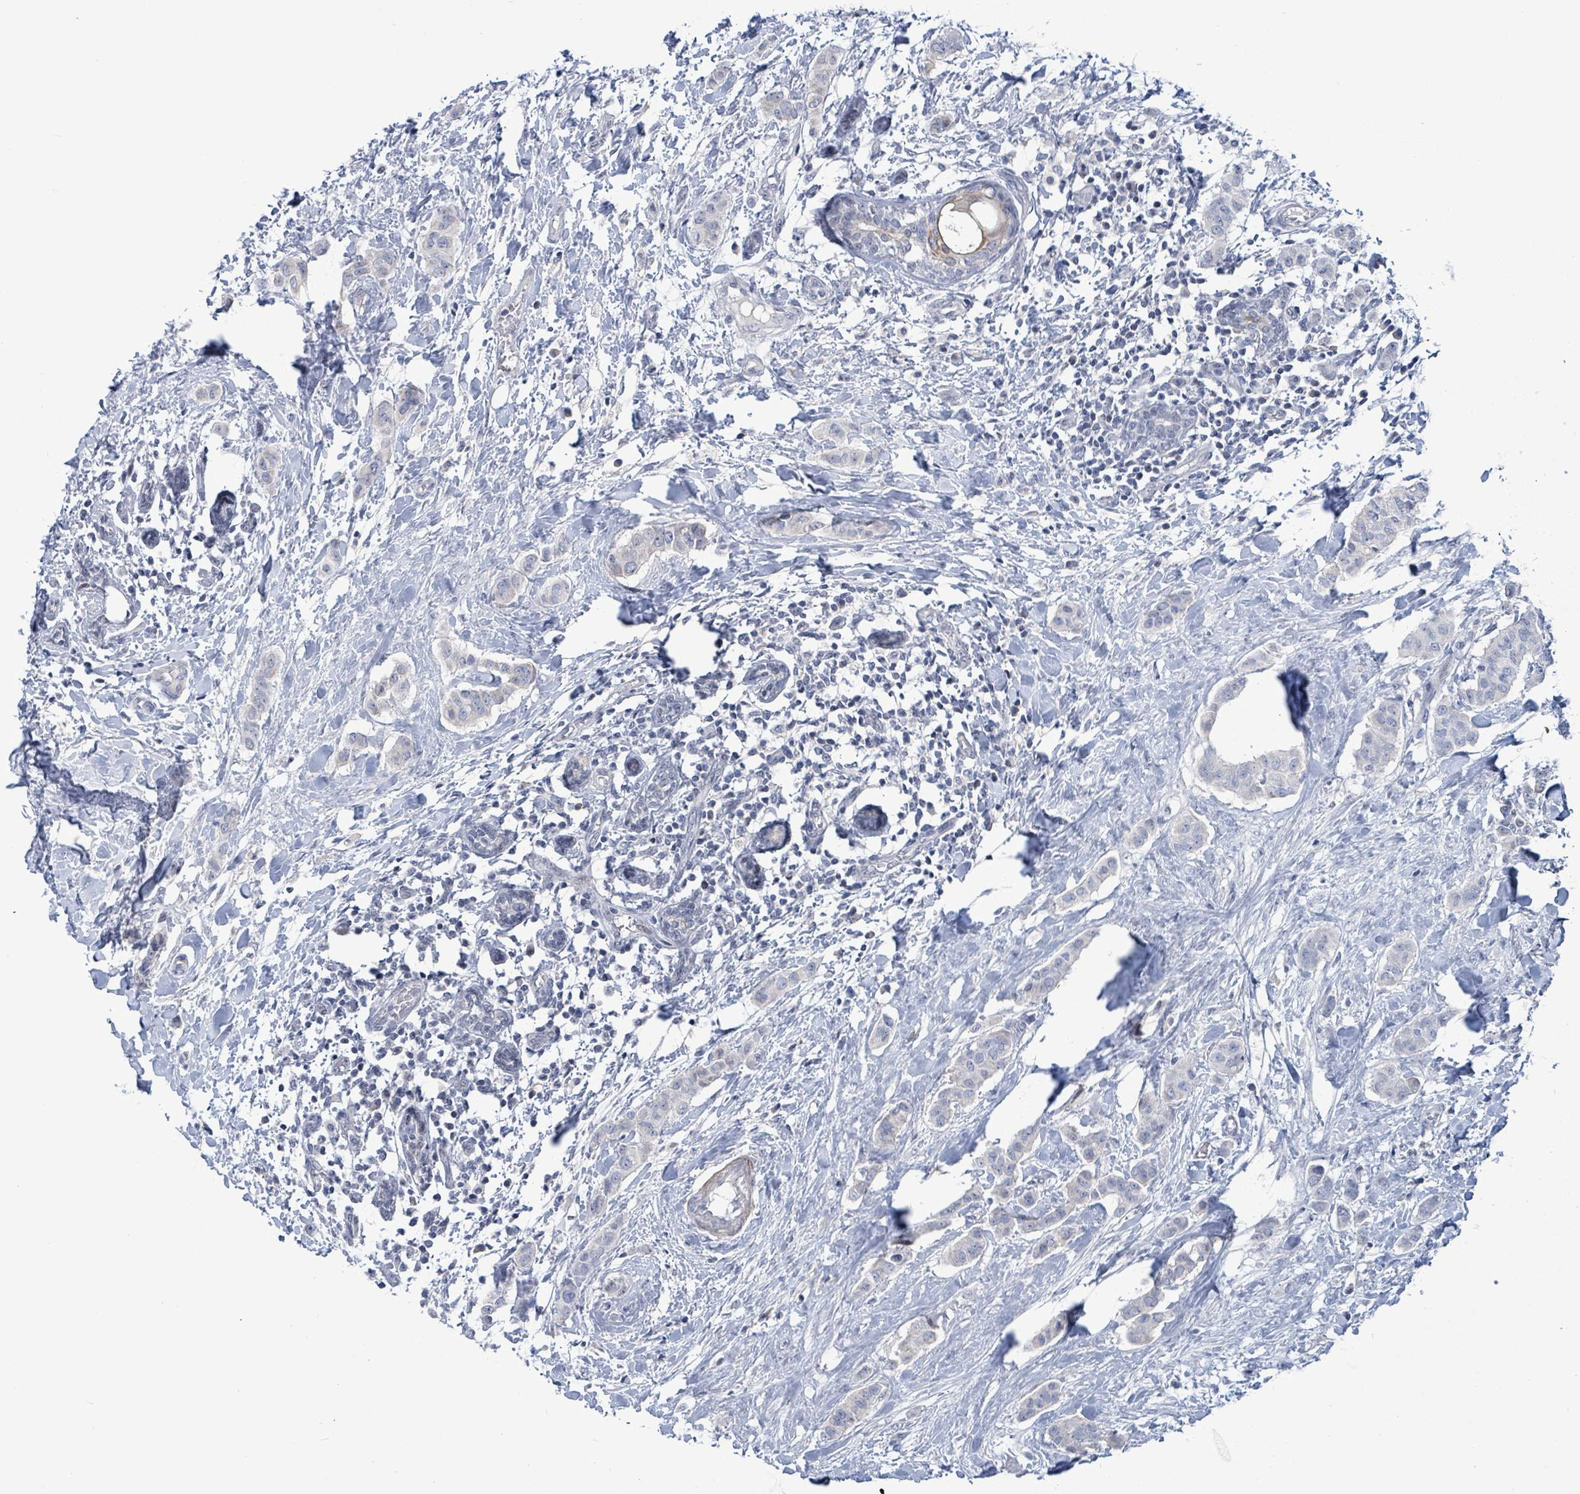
{"staining": {"intensity": "negative", "quantity": "none", "location": "none"}, "tissue": "breast cancer", "cell_type": "Tumor cells", "image_type": "cancer", "snomed": [{"axis": "morphology", "description": "Duct carcinoma"}, {"axis": "topography", "description": "Breast"}], "caption": "DAB immunohistochemical staining of human invasive ductal carcinoma (breast) shows no significant staining in tumor cells.", "gene": "NTN3", "patient": {"sex": "female", "age": 40}}